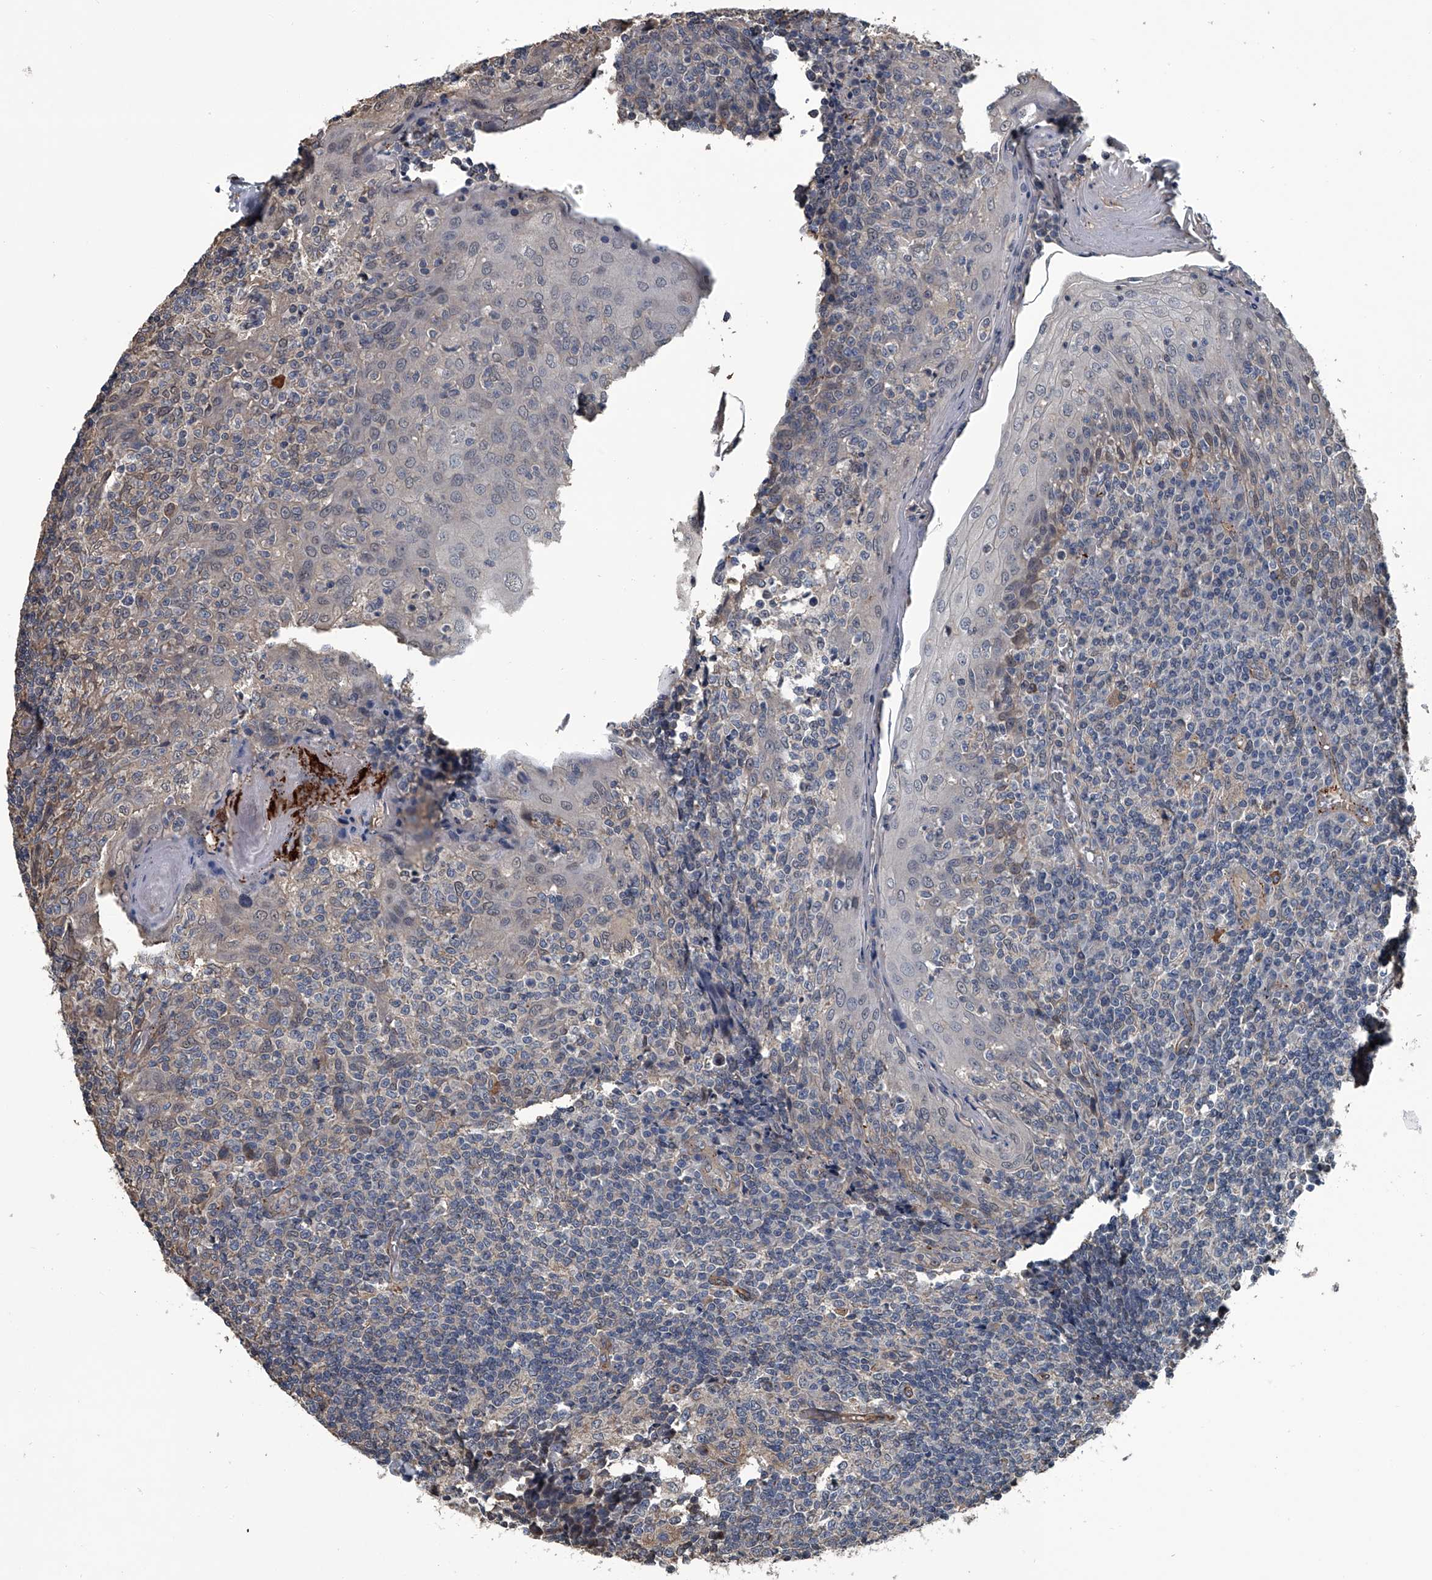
{"staining": {"intensity": "negative", "quantity": "none", "location": "none"}, "tissue": "tonsil", "cell_type": "Germinal center cells", "image_type": "normal", "snomed": [{"axis": "morphology", "description": "Normal tissue, NOS"}, {"axis": "topography", "description": "Tonsil"}], "caption": "This is an immunohistochemistry (IHC) histopathology image of unremarkable tonsil. There is no staining in germinal center cells.", "gene": "LDLRAD2", "patient": {"sex": "female", "age": 19}}